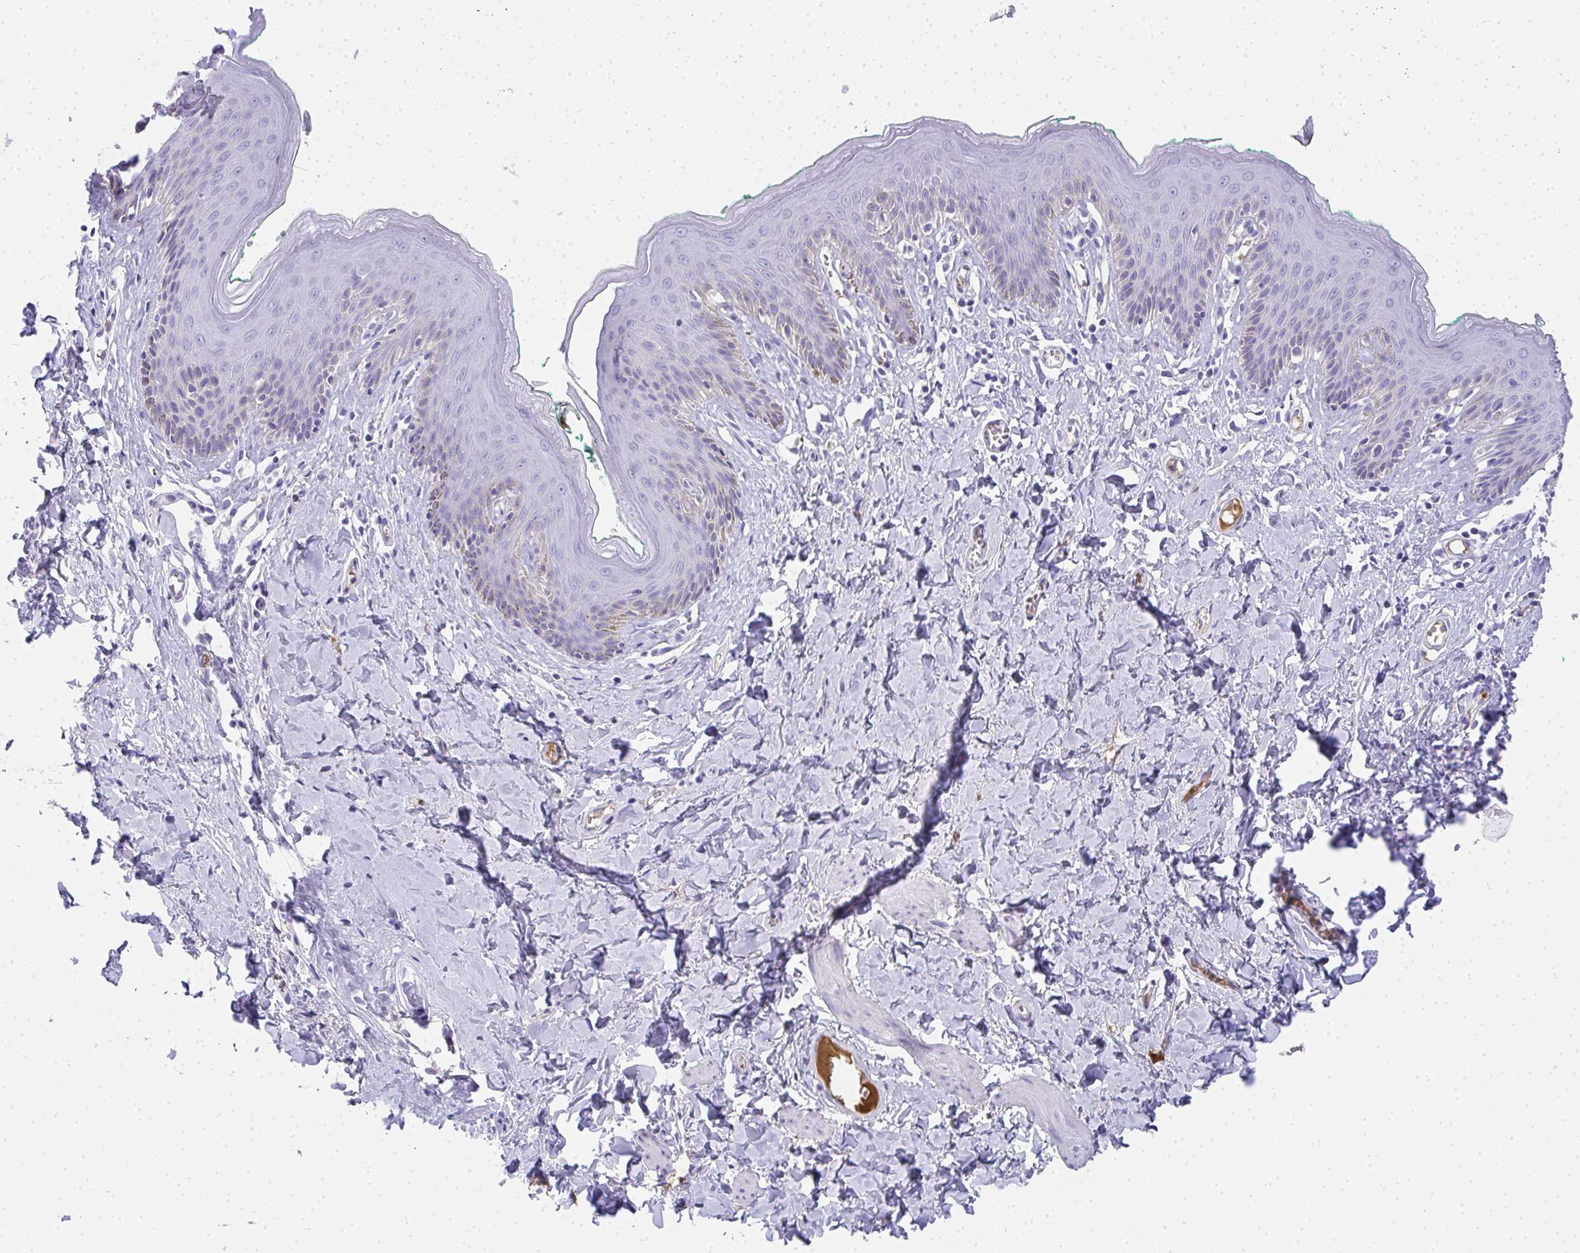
{"staining": {"intensity": "negative", "quantity": "none", "location": "none"}, "tissue": "skin", "cell_type": "Epidermal cells", "image_type": "normal", "snomed": [{"axis": "morphology", "description": "Normal tissue, NOS"}, {"axis": "topography", "description": "Vulva"}, {"axis": "topography", "description": "Peripheral nerve tissue"}], "caption": "Histopathology image shows no significant protein positivity in epidermal cells of unremarkable skin. Brightfield microscopy of immunohistochemistry stained with DAB (brown) and hematoxylin (blue), captured at high magnification.", "gene": "ZSWIM3", "patient": {"sex": "female", "age": 66}}